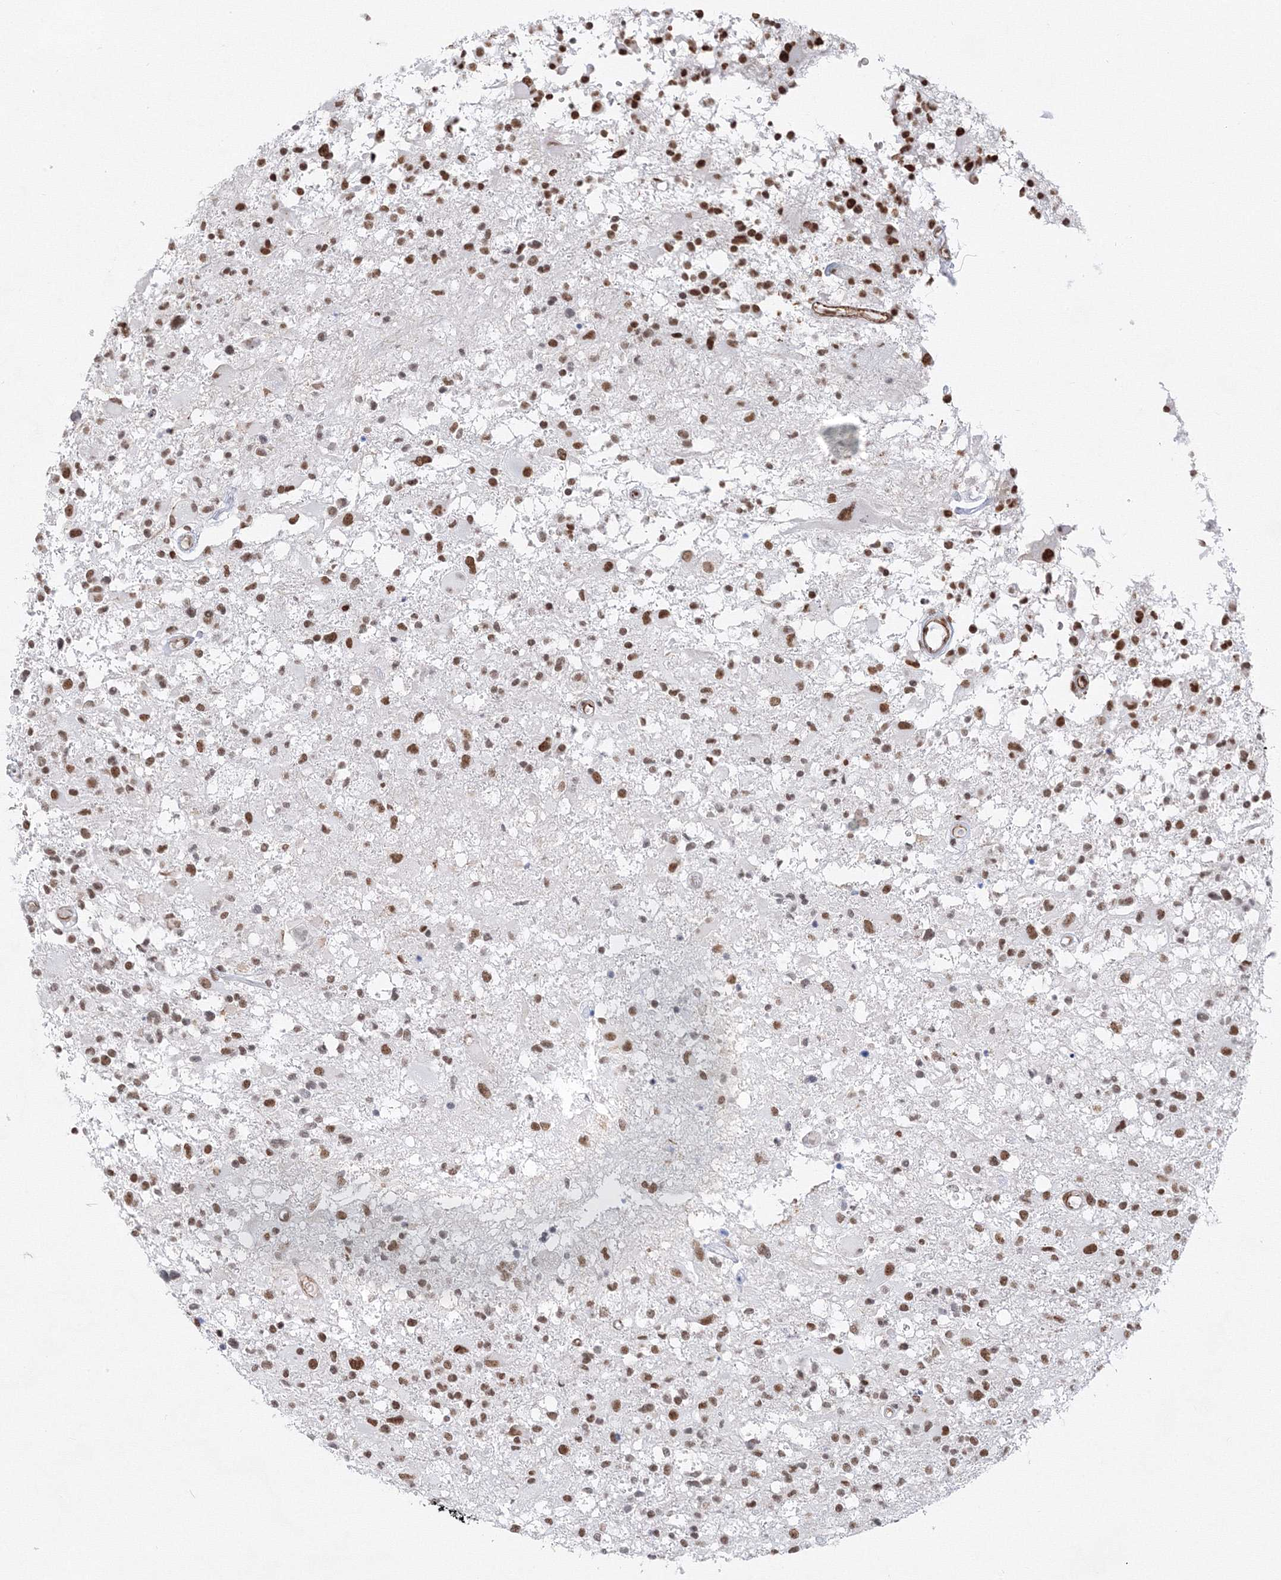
{"staining": {"intensity": "moderate", "quantity": ">75%", "location": "nuclear"}, "tissue": "glioma", "cell_type": "Tumor cells", "image_type": "cancer", "snomed": [{"axis": "morphology", "description": "Glioma, malignant, High grade"}, {"axis": "morphology", "description": "Glioblastoma, NOS"}, {"axis": "topography", "description": "Brain"}], "caption": "A micrograph showing moderate nuclear staining in about >75% of tumor cells in glioma, as visualized by brown immunohistochemical staining.", "gene": "ZNF638", "patient": {"sex": "male", "age": 60}}